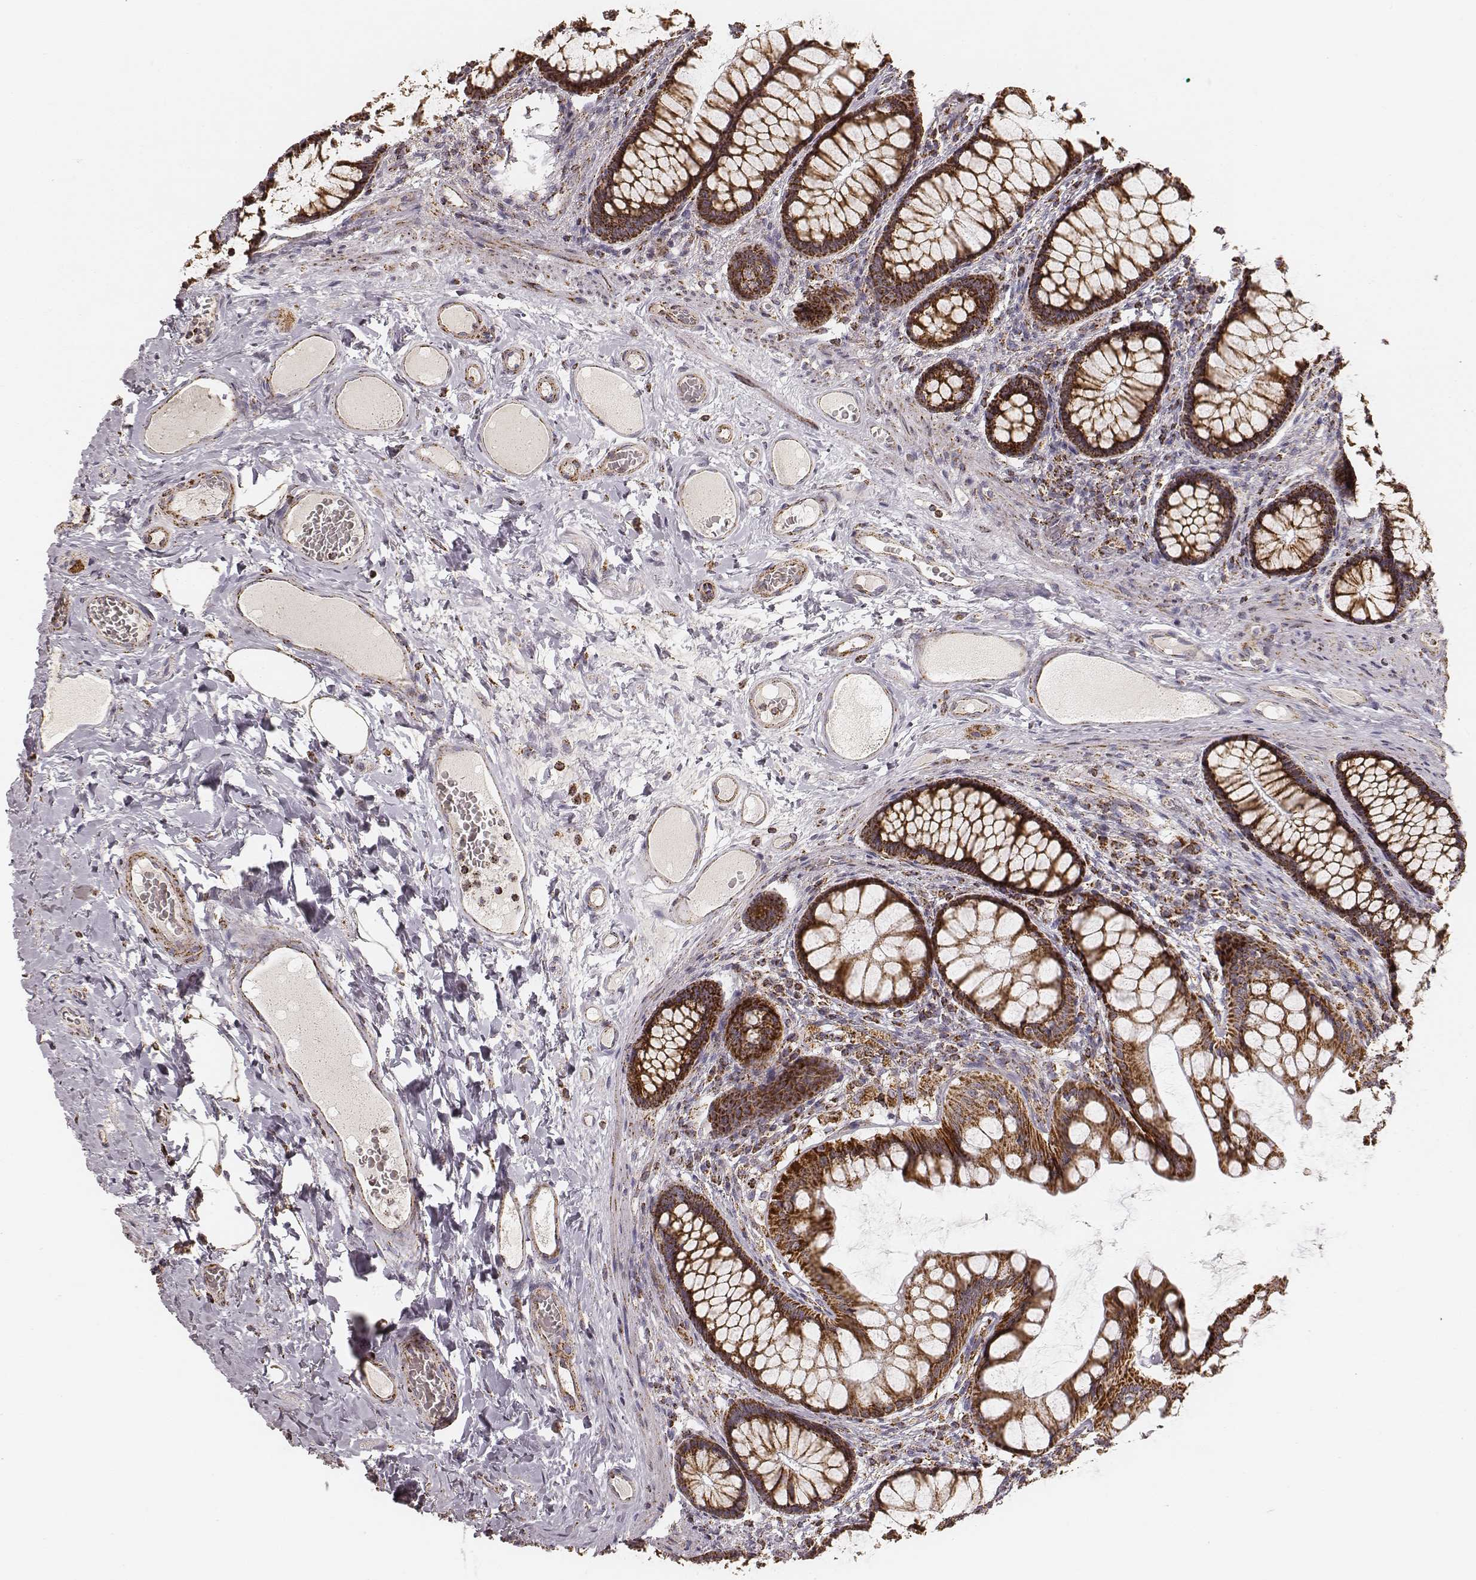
{"staining": {"intensity": "strong", "quantity": ">75%", "location": "cytoplasmic/membranous"}, "tissue": "colon", "cell_type": "Endothelial cells", "image_type": "normal", "snomed": [{"axis": "morphology", "description": "Normal tissue, NOS"}, {"axis": "topography", "description": "Colon"}], "caption": "Protein analysis of unremarkable colon demonstrates strong cytoplasmic/membranous staining in about >75% of endothelial cells. (IHC, brightfield microscopy, high magnification).", "gene": "CS", "patient": {"sex": "female", "age": 65}}